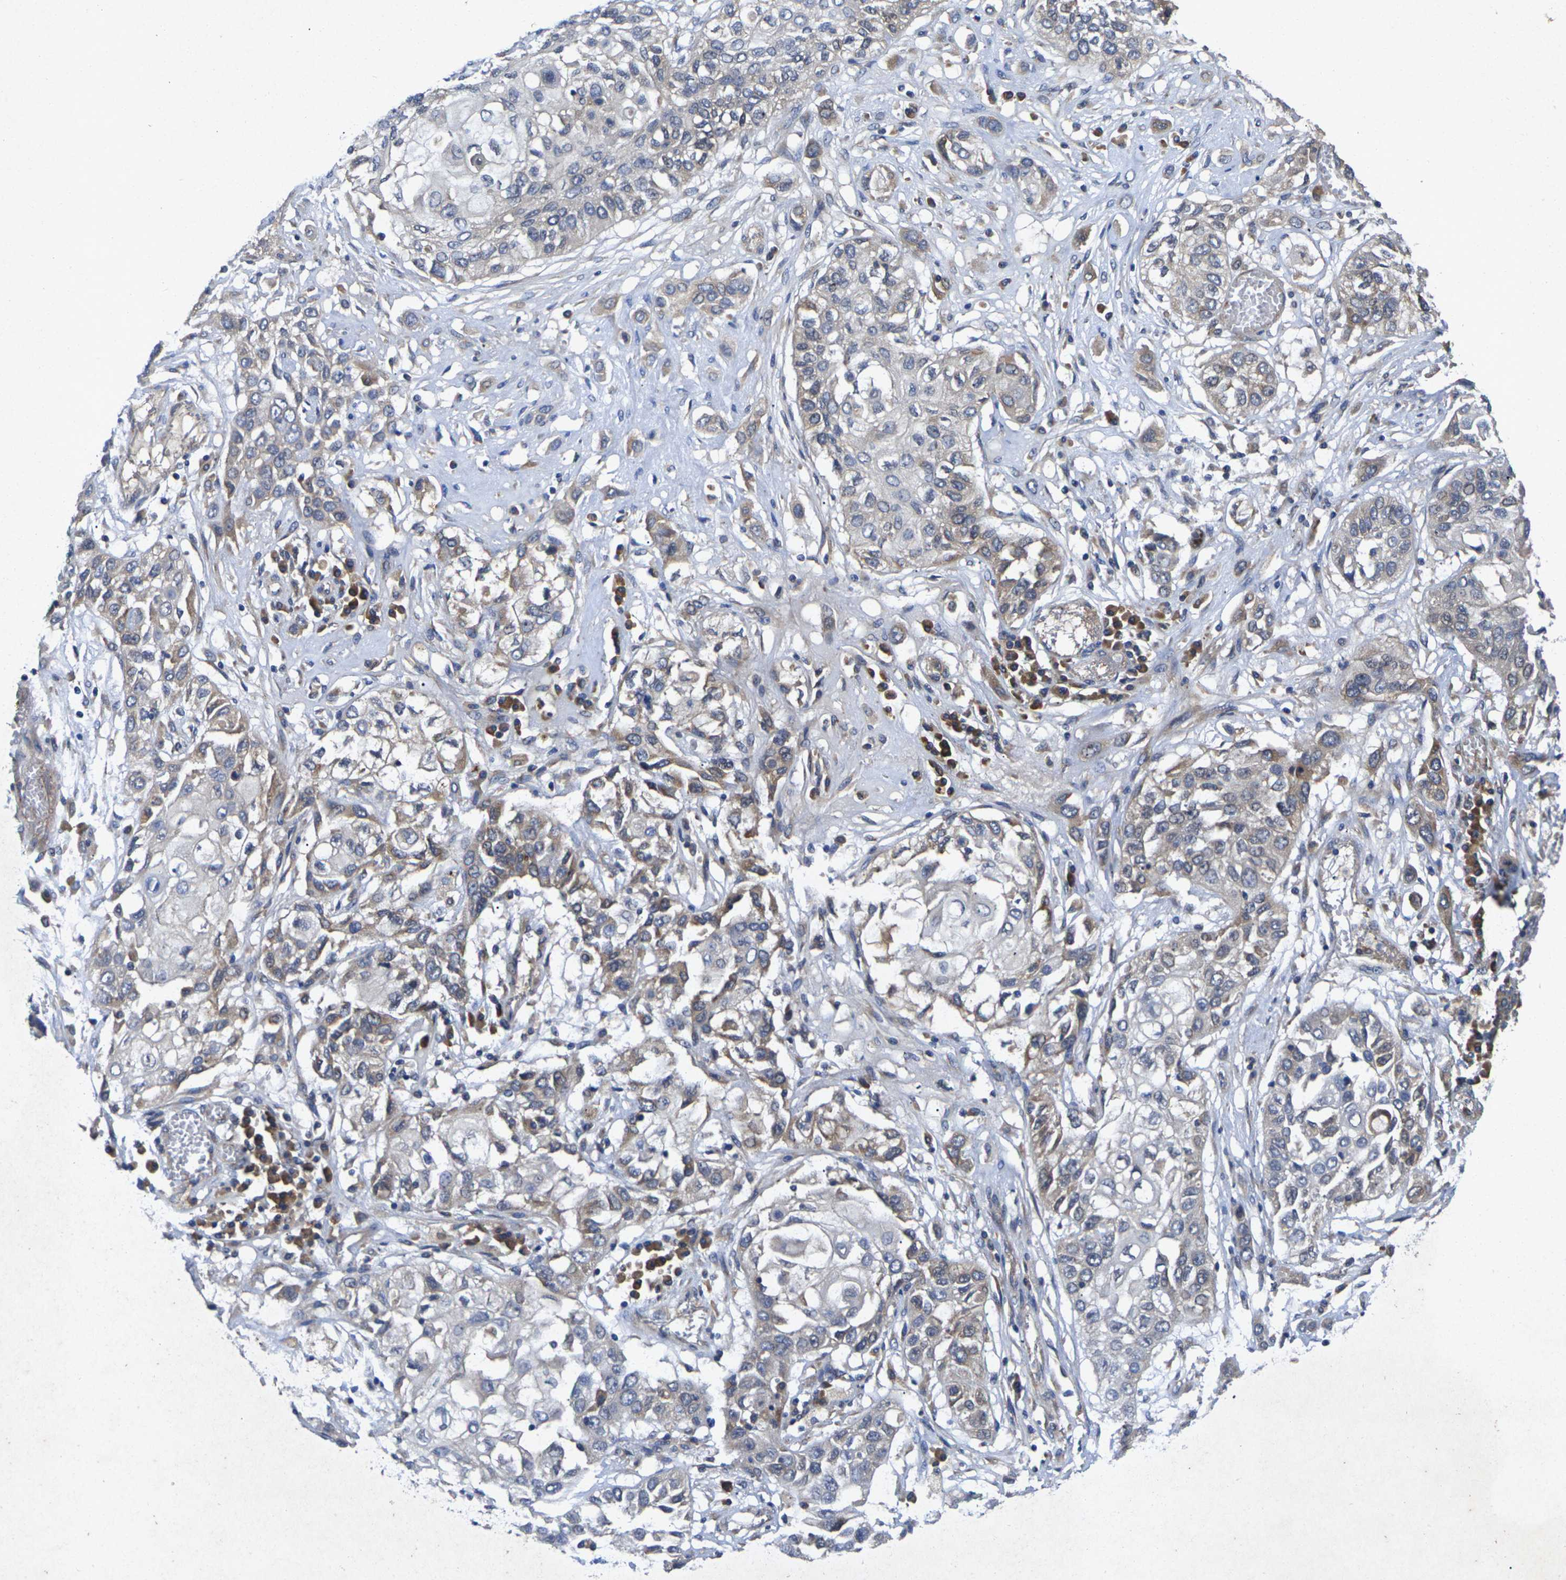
{"staining": {"intensity": "moderate", "quantity": "<25%", "location": "cytoplasmic/membranous"}, "tissue": "lung cancer", "cell_type": "Tumor cells", "image_type": "cancer", "snomed": [{"axis": "morphology", "description": "Squamous cell carcinoma, NOS"}, {"axis": "topography", "description": "Lung"}], "caption": "Lung cancer (squamous cell carcinoma) tissue exhibits moderate cytoplasmic/membranous expression in about <25% of tumor cells, visualized by immunohistochemistry.", "gene": "KIF1B", "patient": {"sex": "male", "age": 71}}